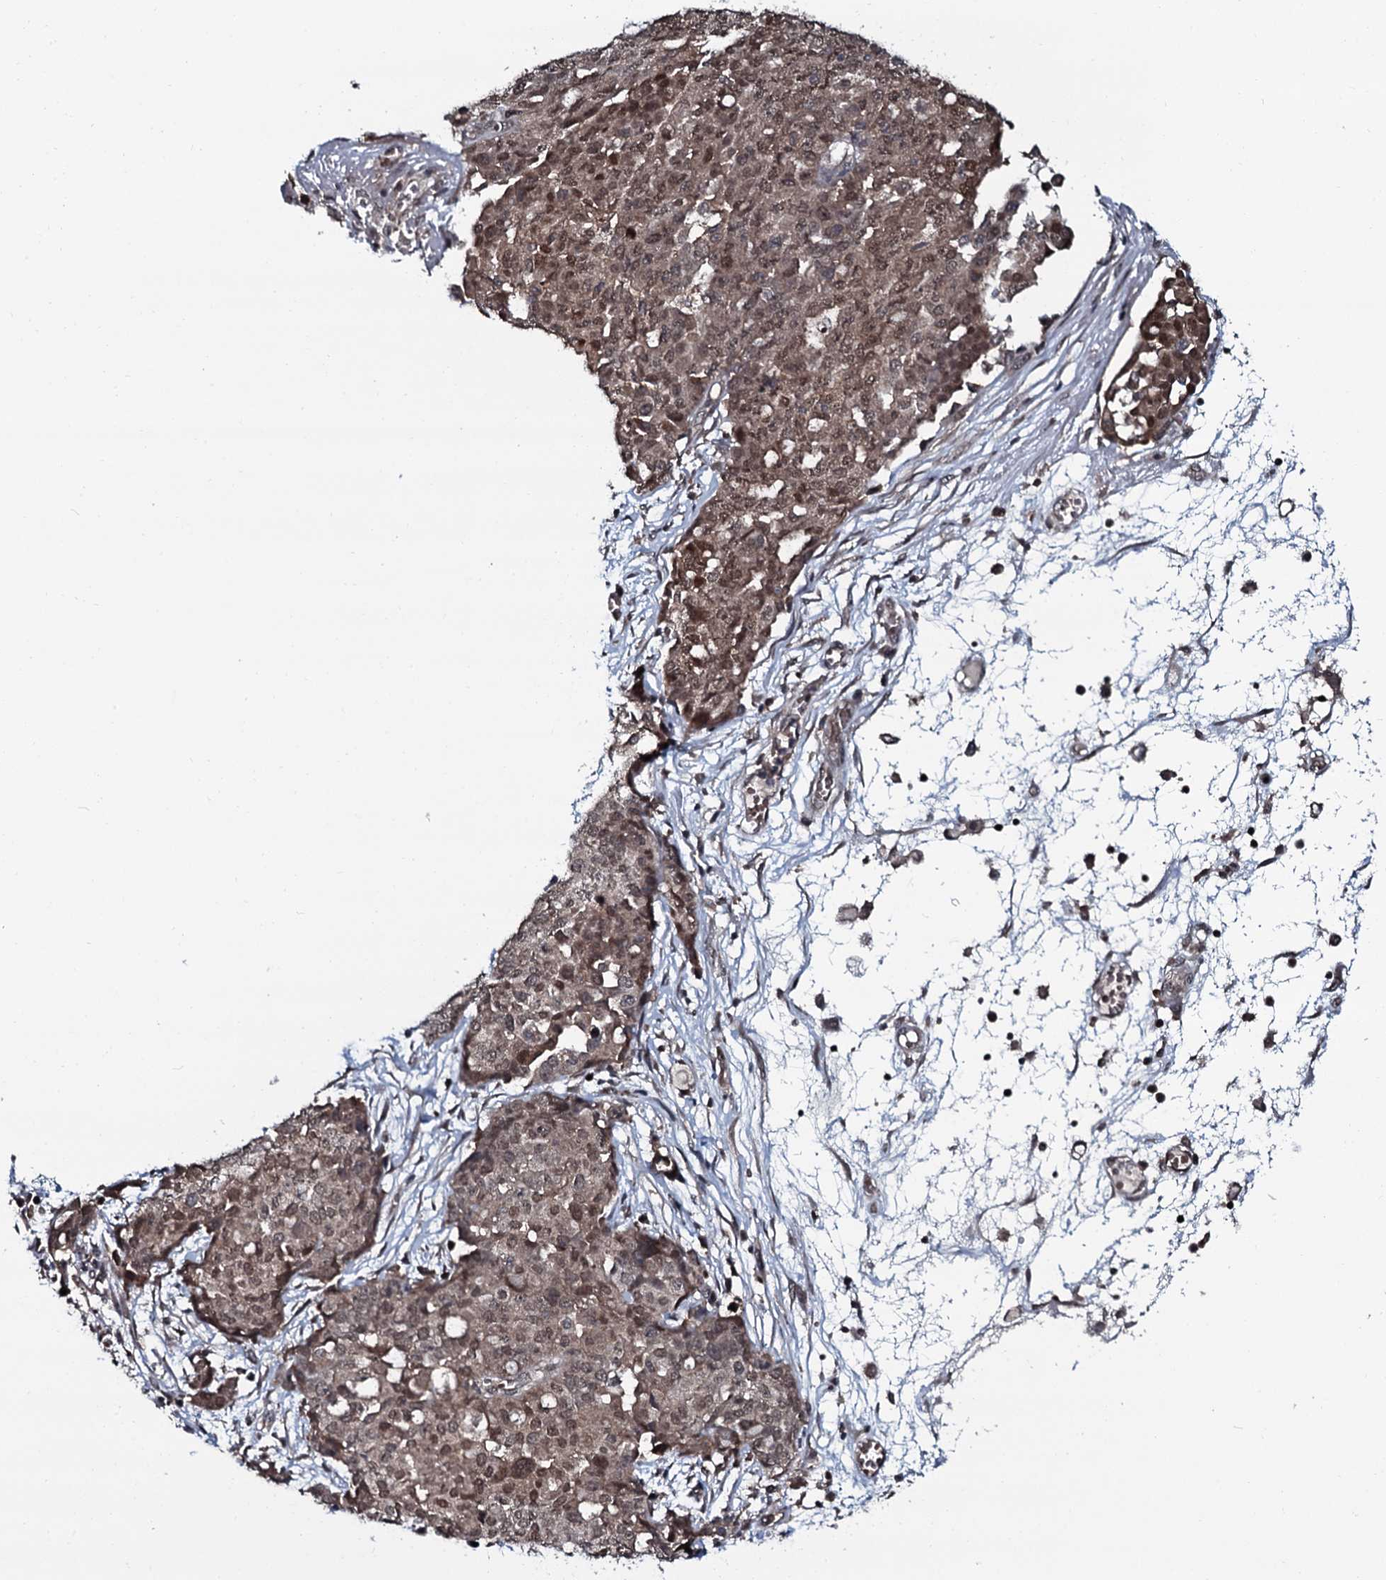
{"staining": {"intensity": "moderate", "quantity": ">75%", "location": "cytoplasmic/membranous,nuclear"}, "tissue": "ovarian cancer", "cell_type": "Tumor cells", "image_type": "cancer", "snomed": [{"axis": "morphology", "description": "Cystadenocarcinoma, serous, NOS"}, {"axis": "topography", "description": "Soft tissue"}, {"axis": "topography", "description": "Ovary"}], "caption": "Tumor cells exhibit medium levels of moderate cytoplasmic/membranous and nuclear staining in about >75% of cells in ovarian serous cystadenocarcinoma. The staining was performed using DAB (3,3'-diaminobenzidine) to visualize the protein expression in brown, while the nuclei were stained in blue with hematoxylin (Magnification: 20x).", "gene": "HDDC3", "patient": {"sex": "female", "age": 57}}